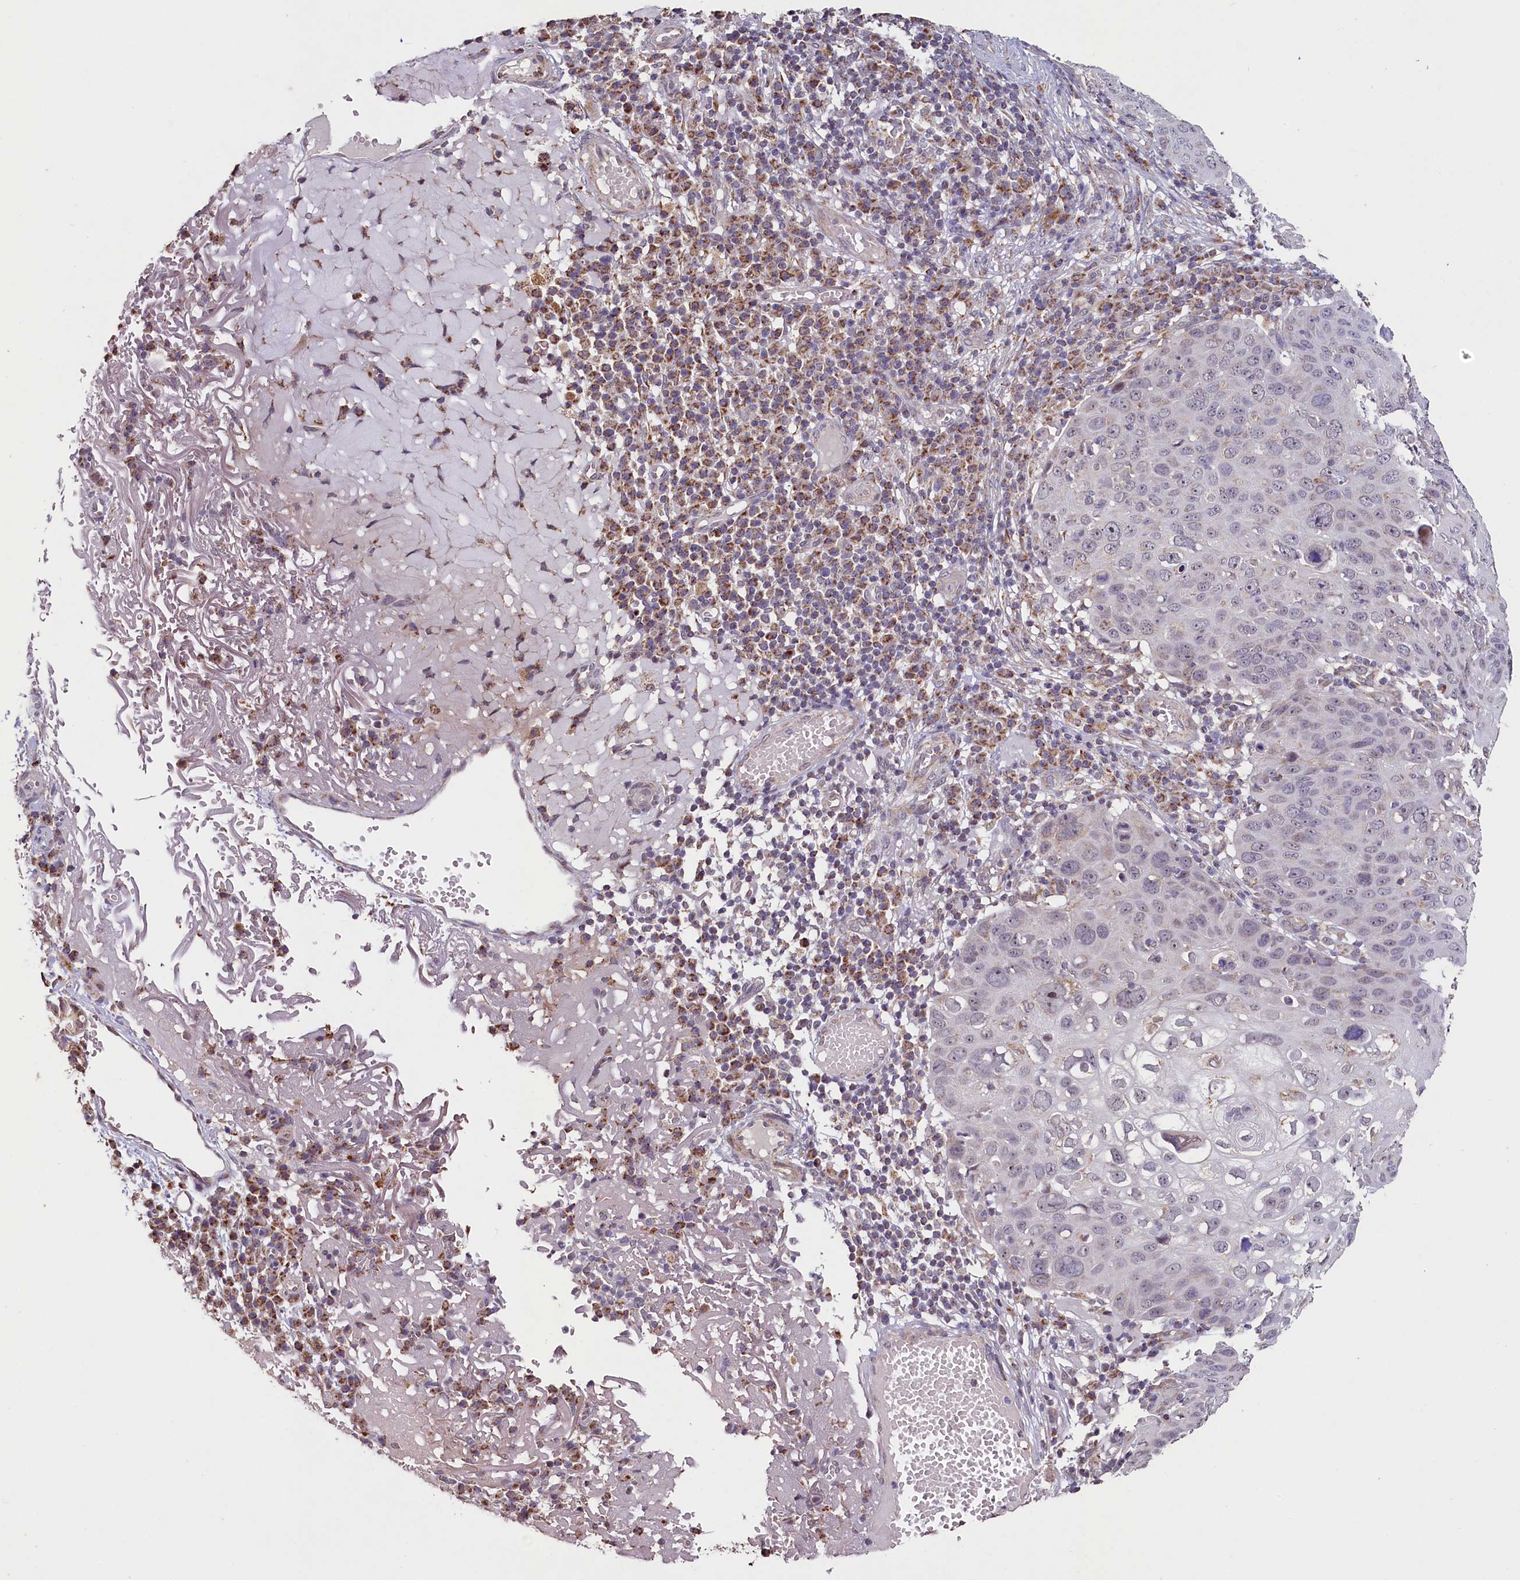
{"staining": {"intensity": "negative", "quantity": "none", "location": "none"}, "tissue": "skin cancer", "cell_type": "Tumor cells", "image_type": "cancer", "snomed": [{"axis": "morphology", "description": "Squamous cell carcinoma, NOS"}, {"axis": "topography", "description": "Skin"}], "caption": "This is an immunohistochemistry image of human skin cancer (squamous cell carcinoma). There is no positivity in tumor cells.", "gene": "PDE6D", "patient": {"sex": "female", "age": 90}}